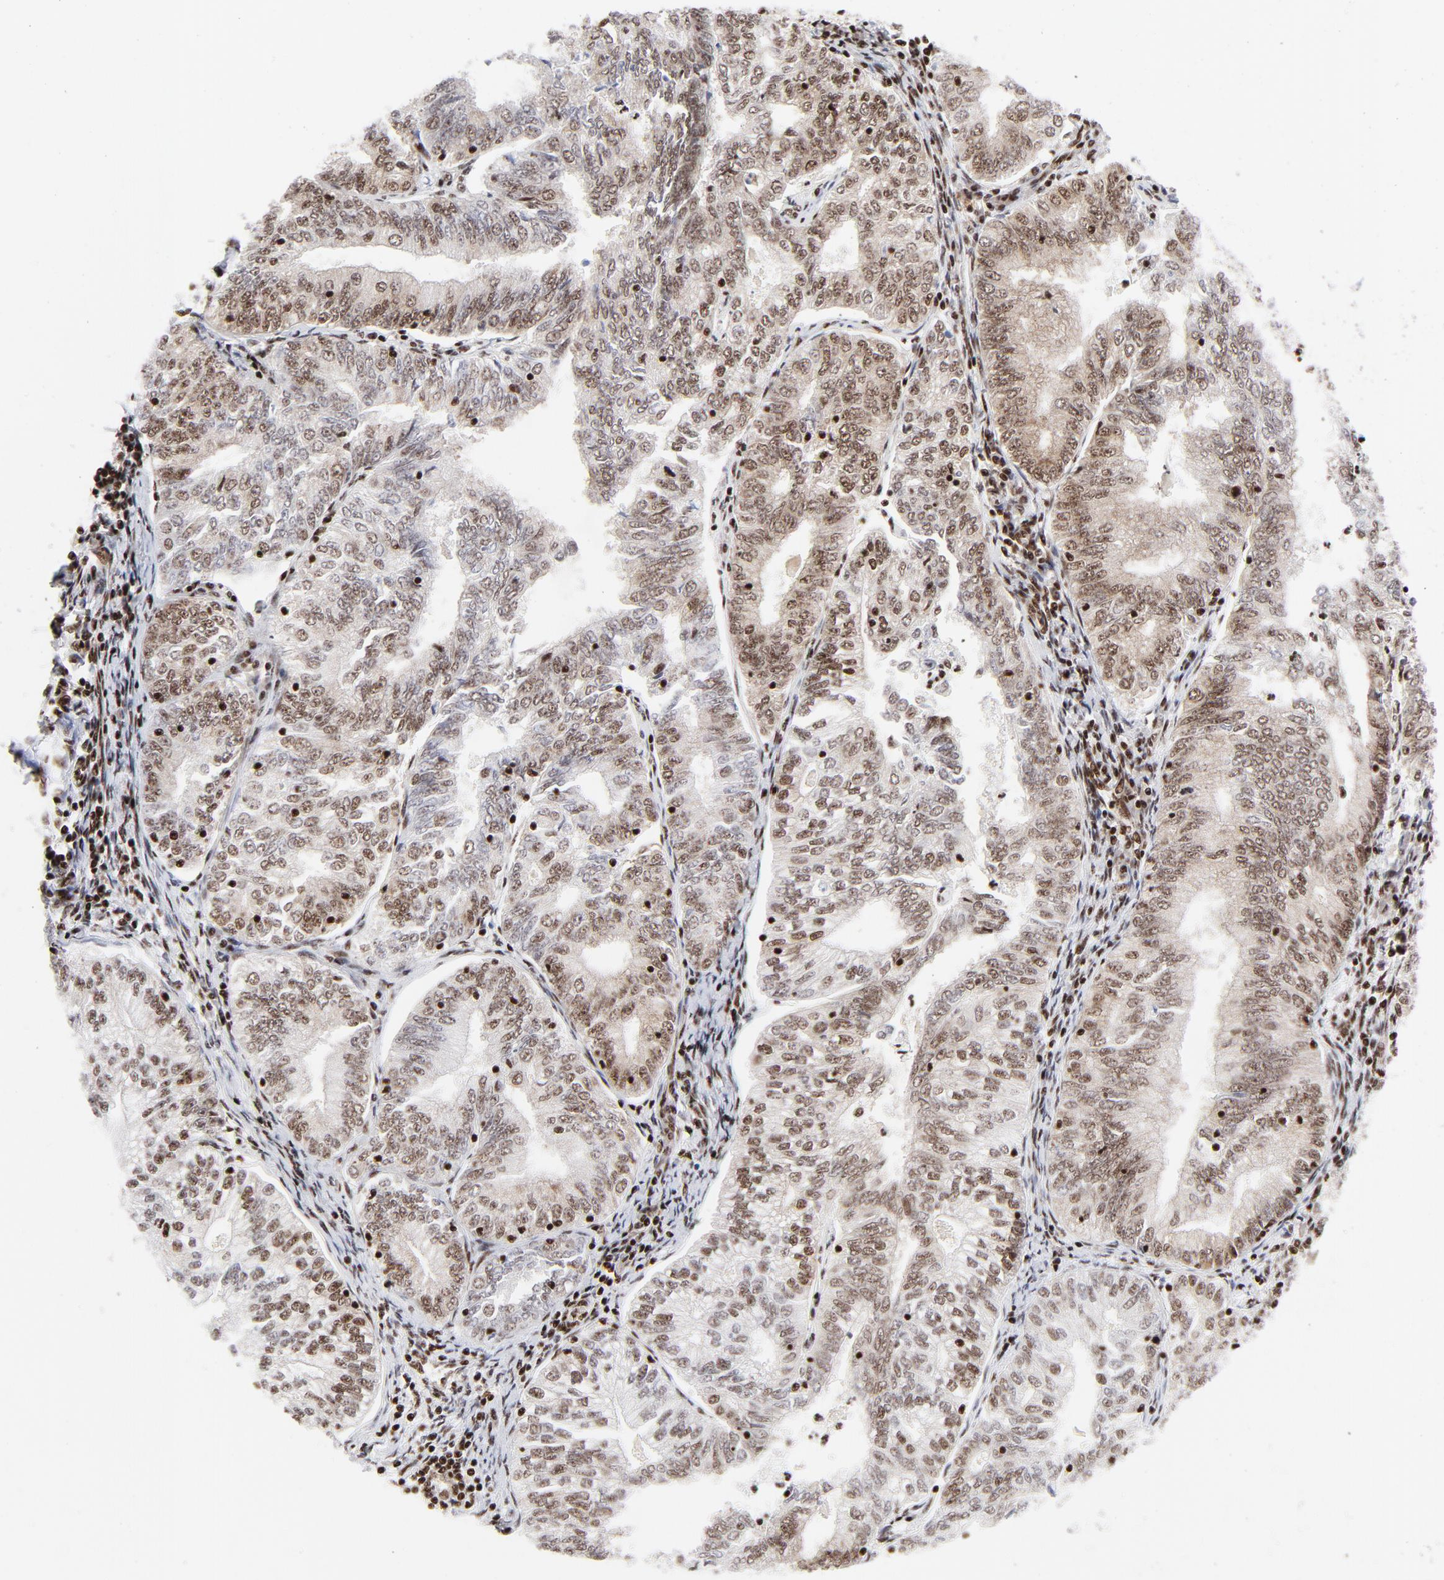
{"staining": {"intensity": "moderate", "quantity": ">75%", "location": "nuclear"}, "tissue": "endometrial cancer", "cell_type": "Tumor cells", "image_type": "cancer", "snomed": [{"axis": "morphology", "description": "Adenocarcinoma, NOS"}, {"axis": "topography", "description": "Endometrium"}], "caption": "This photomicrograph shows IHC staining of endometrial cancer (adenocarcinoma), with medium moderate nuclear expression in about >75% of tumor cells.", "gene": "NFYB", "patient": {"sex": "female", "age": 69}}